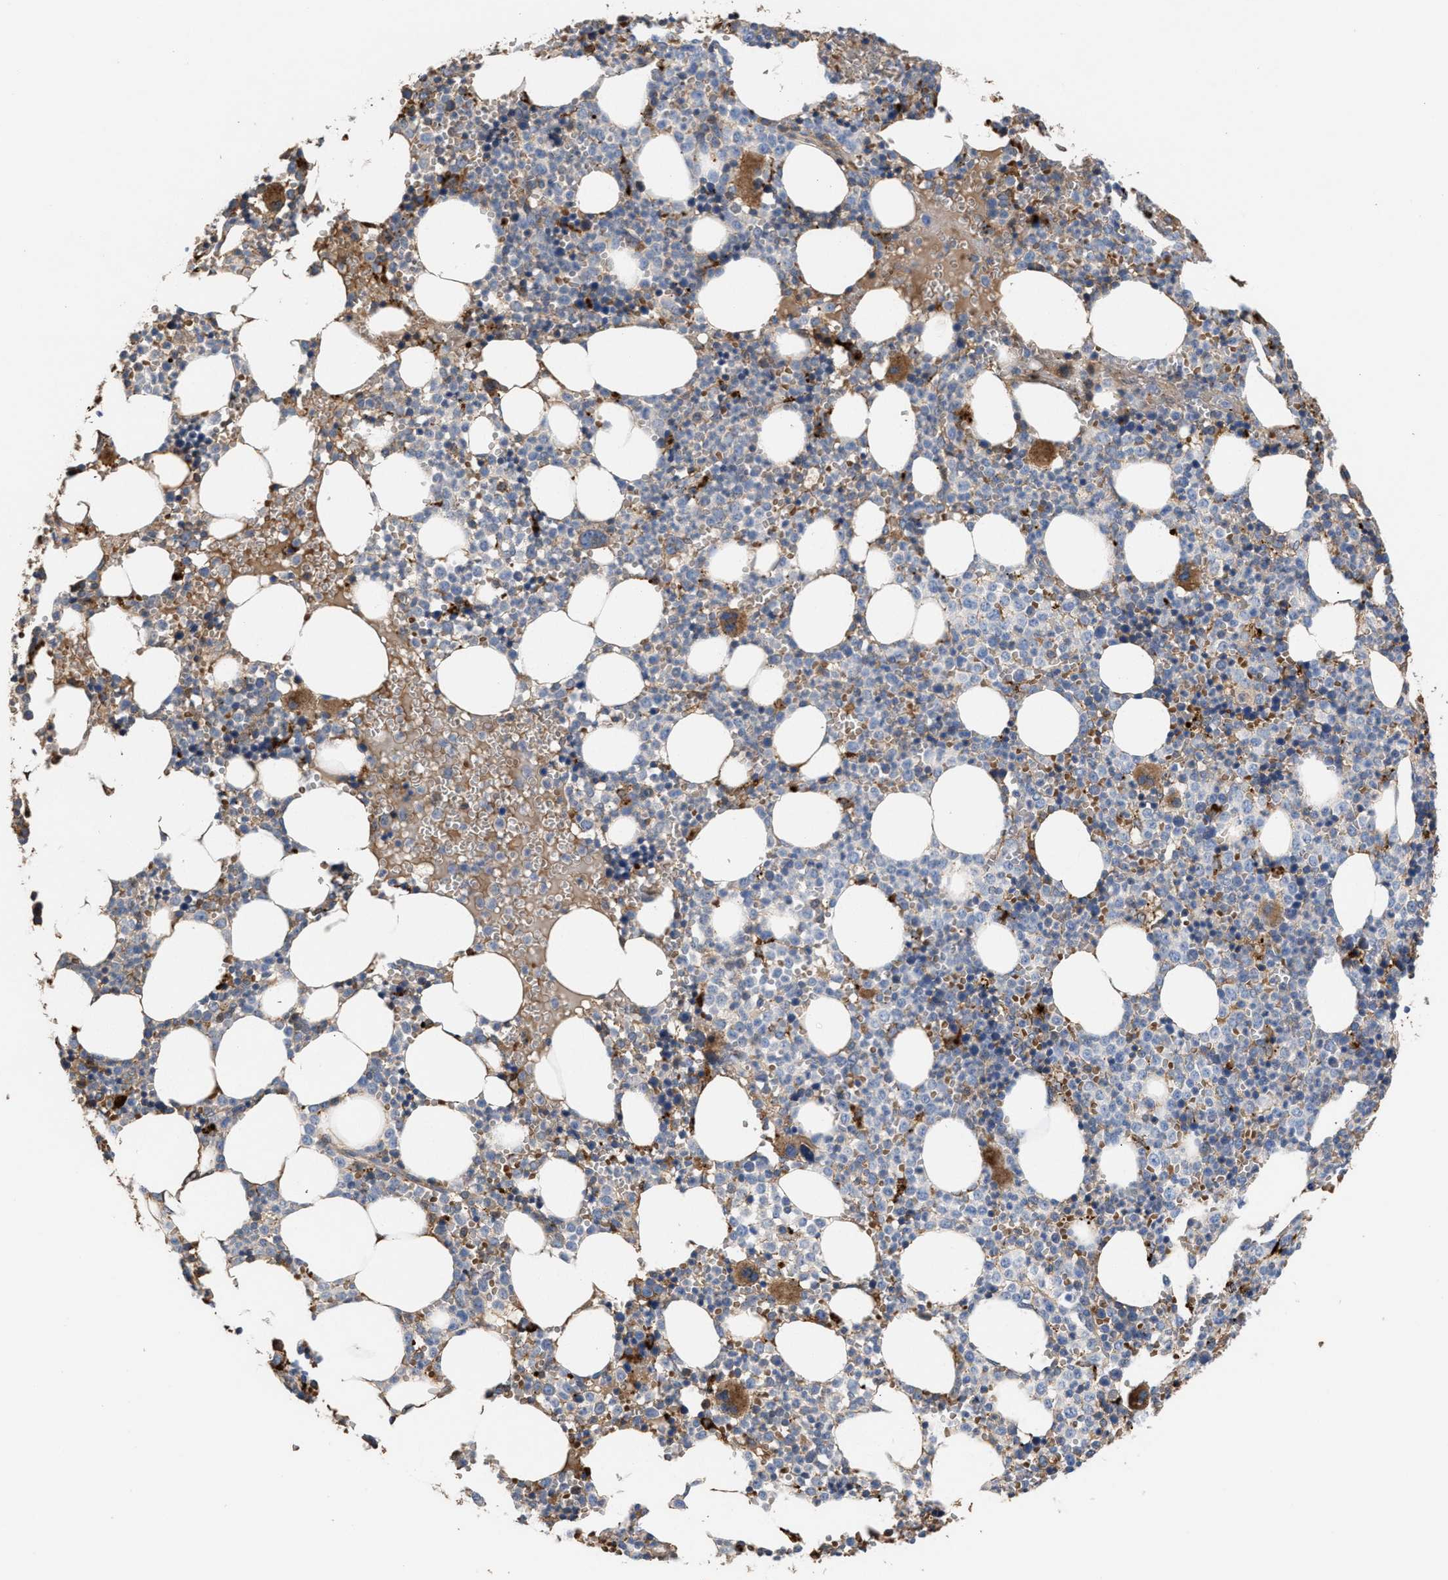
{"staining": {"intensity": "moderate", "quantity": "<25%", "location": "cytoplasmic/membranous"}, "tissue": "bone marrow", "cell_type": "Hematopoietic cells", "image_type": "normal", "snomed": [{"axis": "morphology", "description": "Normal tissue, NOS"}, {"axis": "morphology", "description": "Inflammation, NOS"}, {"axis": "topography", "description": "Bone marrow"}], "caption": "Brown immunohistochemical staining in normal human bone marrow demonstrates moderate cytoplasmic/membranous expression in approximately <25% of hematopoietic cells.", "gene": "ELMO3", "patient": {"sex": "female", "age": 67}}